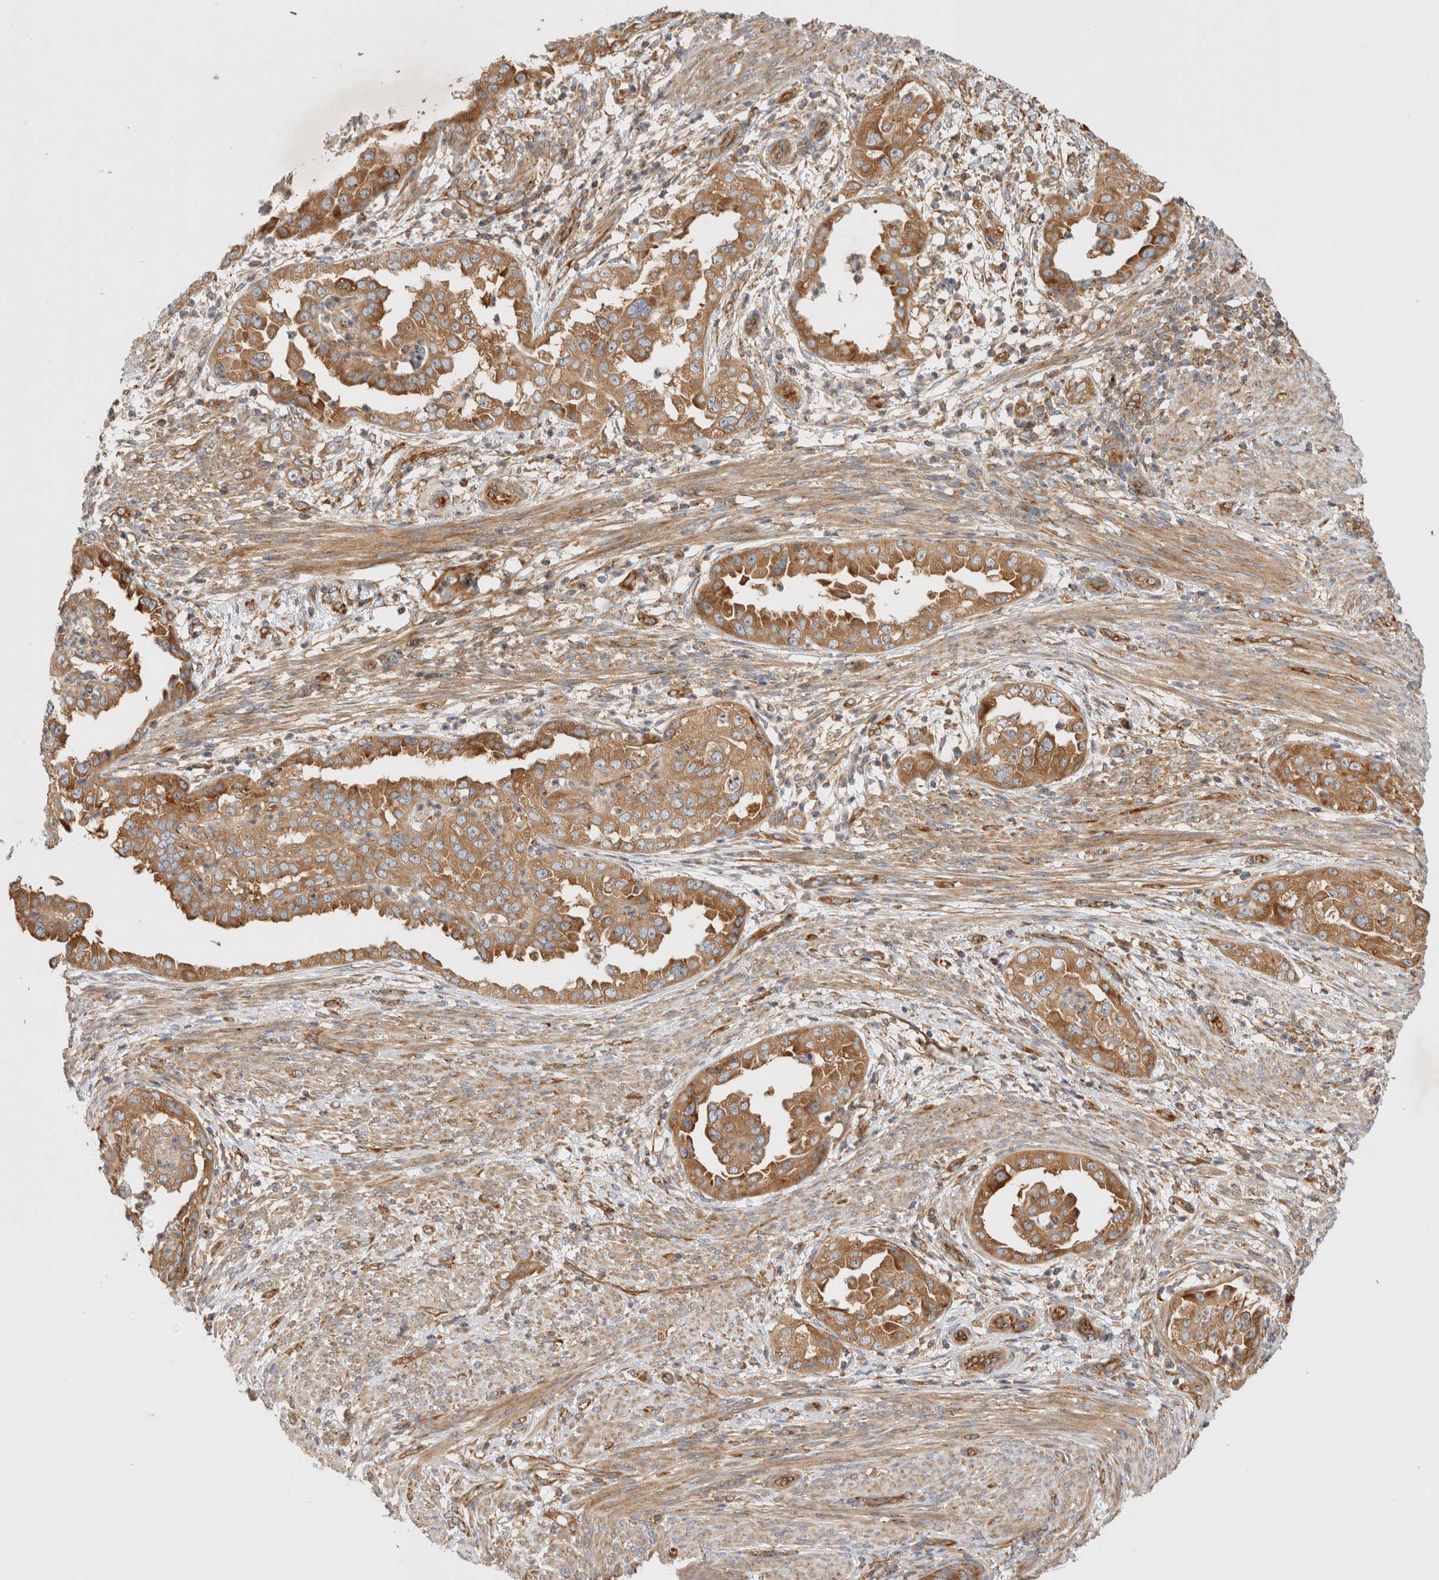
{"staining": {"intensity": "moderate", "quantity": ">75%", "location": "cytoplasmic/membranous"}, "tissue": "endometrial cancer", "cell_type": "Tumor cells", "image_type": "cancer", "snomed": [{"axis": "morphology", "description": "Adenocarcinoma, NOS"}, {"axis": "topography", "description": "Endometrium"}], "caption": "Immunohistochemistry histopathology image of neoplastic tissue: endometrial cancer stained using IHC displays medium levels of moderate protein expression localized specifically in the cytoplasmic/membranous of tumor cells, appearing as a cytoplasmic/membranous brown color.", "gene": "GPR150", "patient": {"sex": "female", "age": 85}}